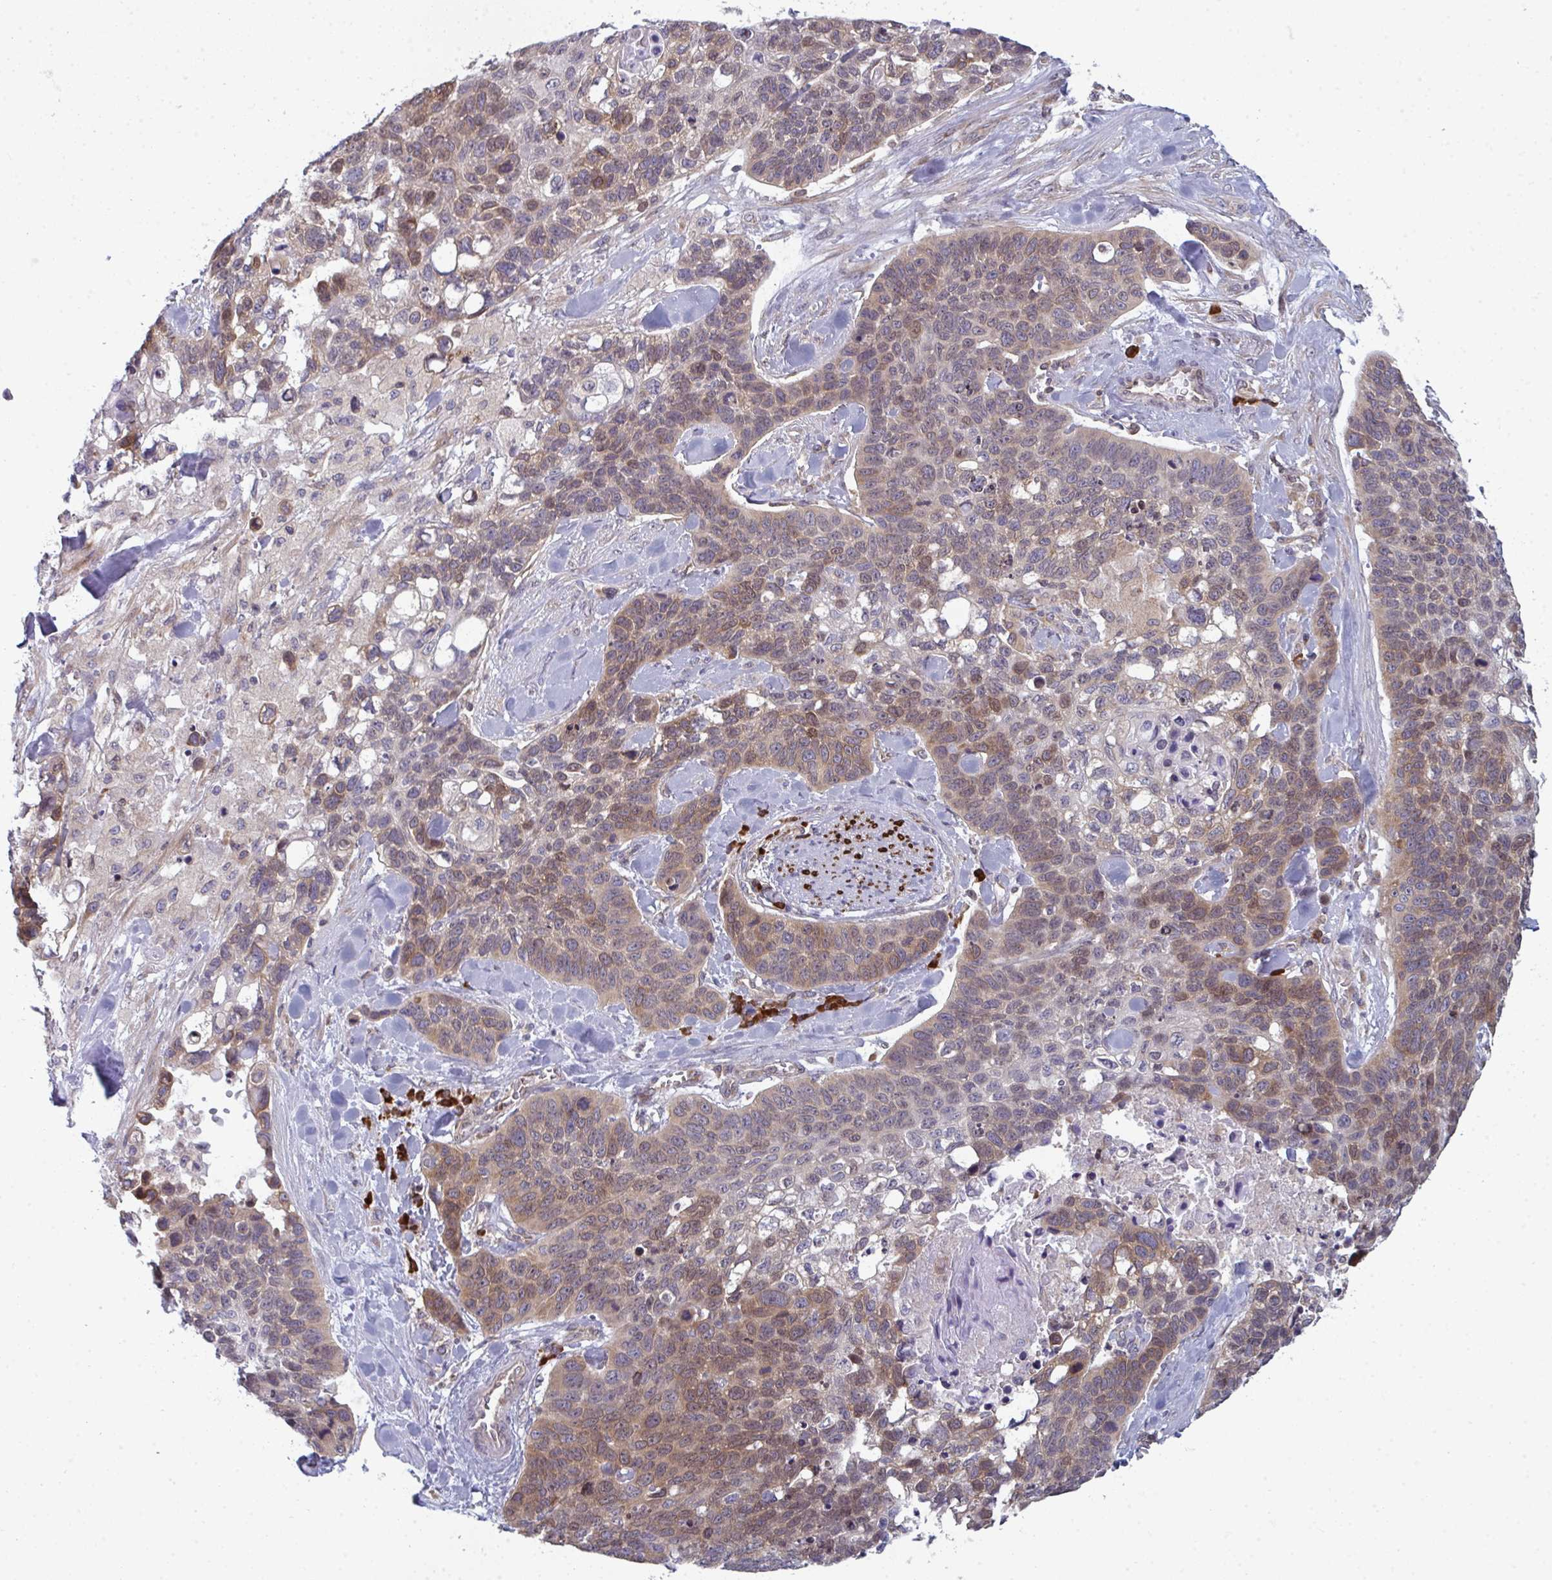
{"staining": {"intensity": "moderate", "quantity": "25%-75%", "location": "cytoplasmic/membranous"}, "tissue": "lung cancer", "cell_type": "Tumor cells", "image_type": "cancer", "snomed": [{"axis": "morphology", "description": "Squamous cell carcinoma, NOS"}, {"axis": "topography", "description": "Lung"}], "caption": "Immunohistochemical staining of human lung squamous cell carcinoma displays medium levels of moderate cytoplasmic/membranous protein expression in about 25%-75% of tumor cells.", "gene": "LYSMD4", "patient": {"sex": "male", "age": 62}}